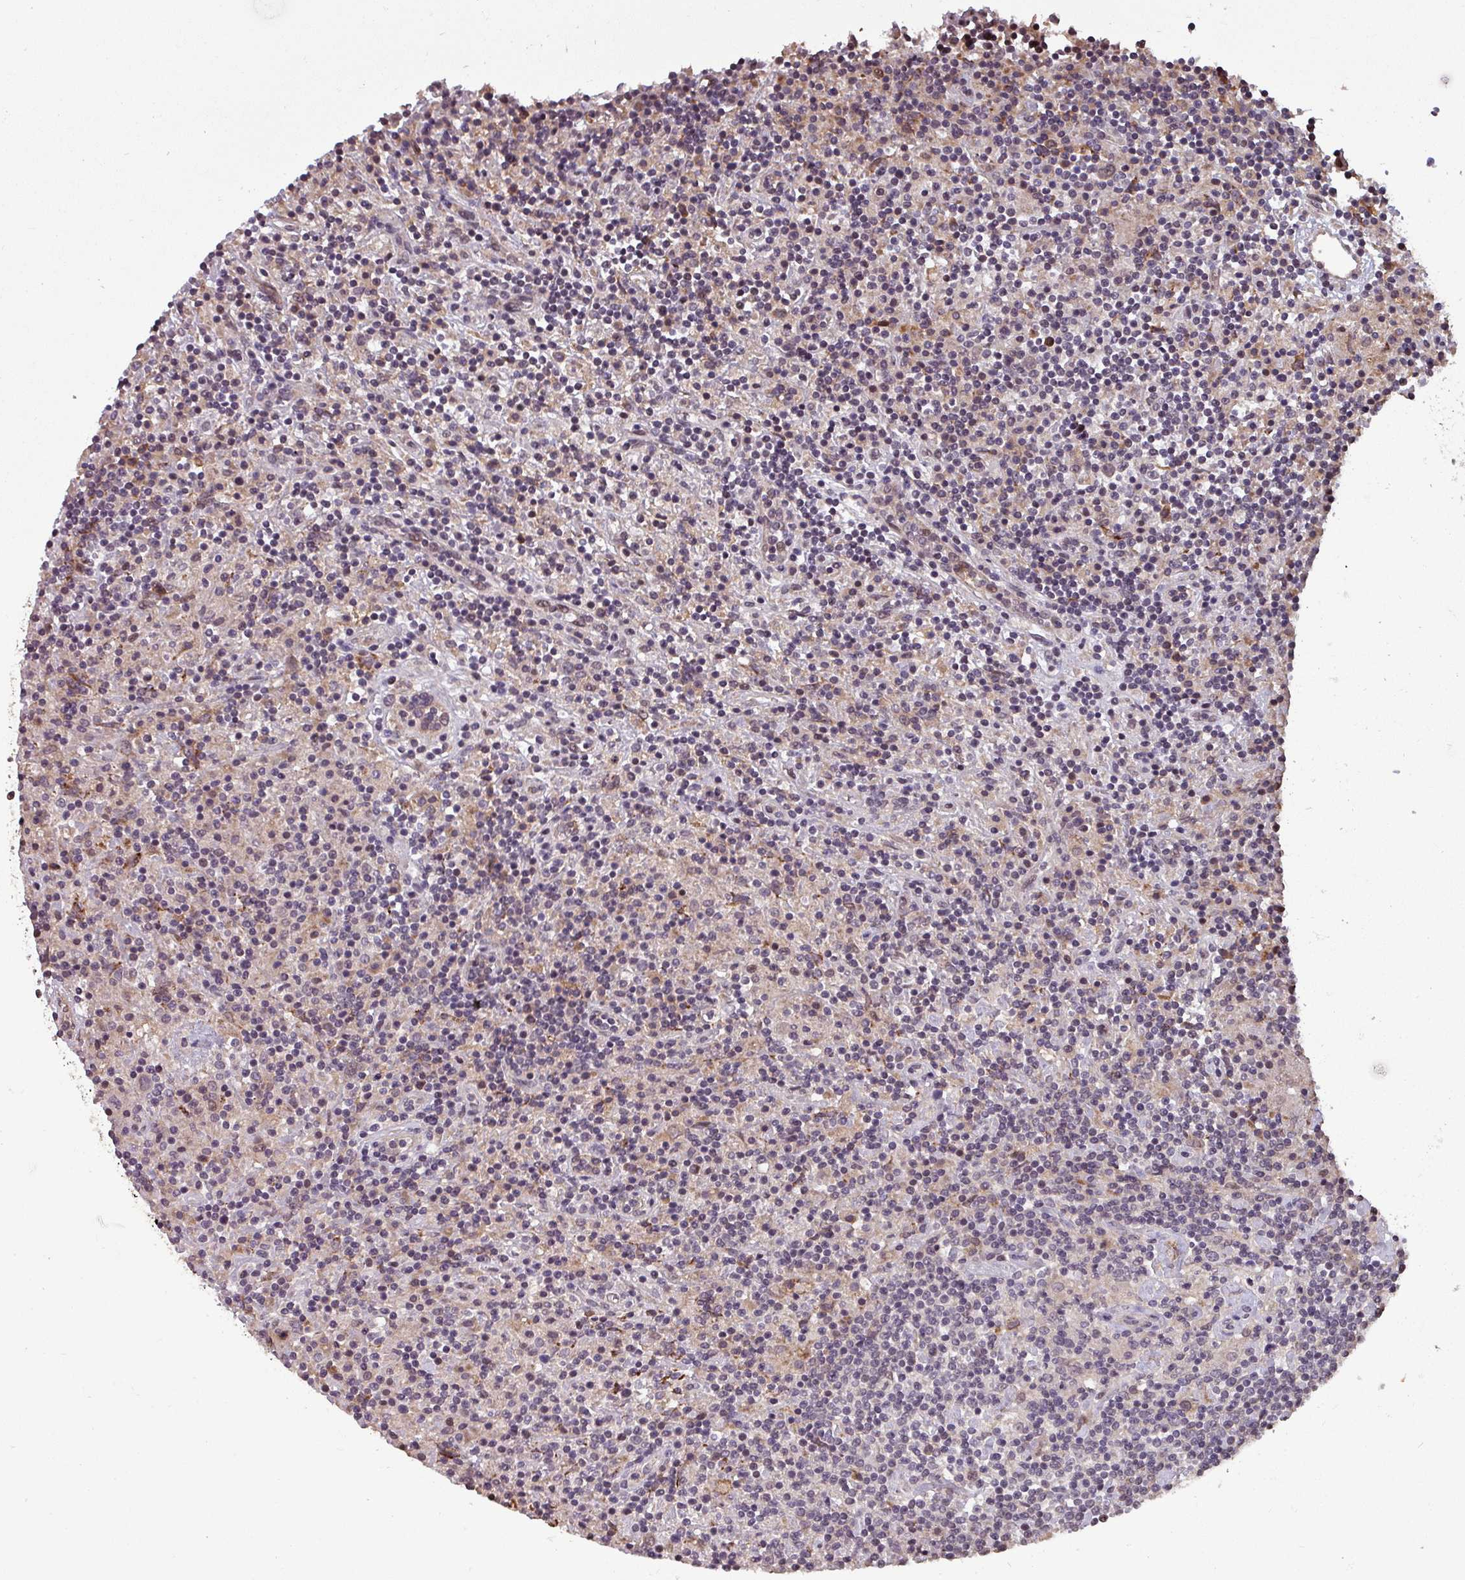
{"staining": {"intensity": "weak", "quantity": "<25%", "location": "nuclear"}, "tissue": "lymphoma", "cell_type": "Tumor cells", "image_type": "cancer", "snomed": [{"axis": "morphology", "description": "Hodgkin's disease, NOS"}, {"axis": "topography", "description": "Lymph node"}], "caption": "Immunohistochemistry (IHC) of human lymphoma demonstrates no staining in tumor cells. Nuclei are stained in blue.", "gene": "NOB1", "patient": {"sex": "male", "age": 70}}